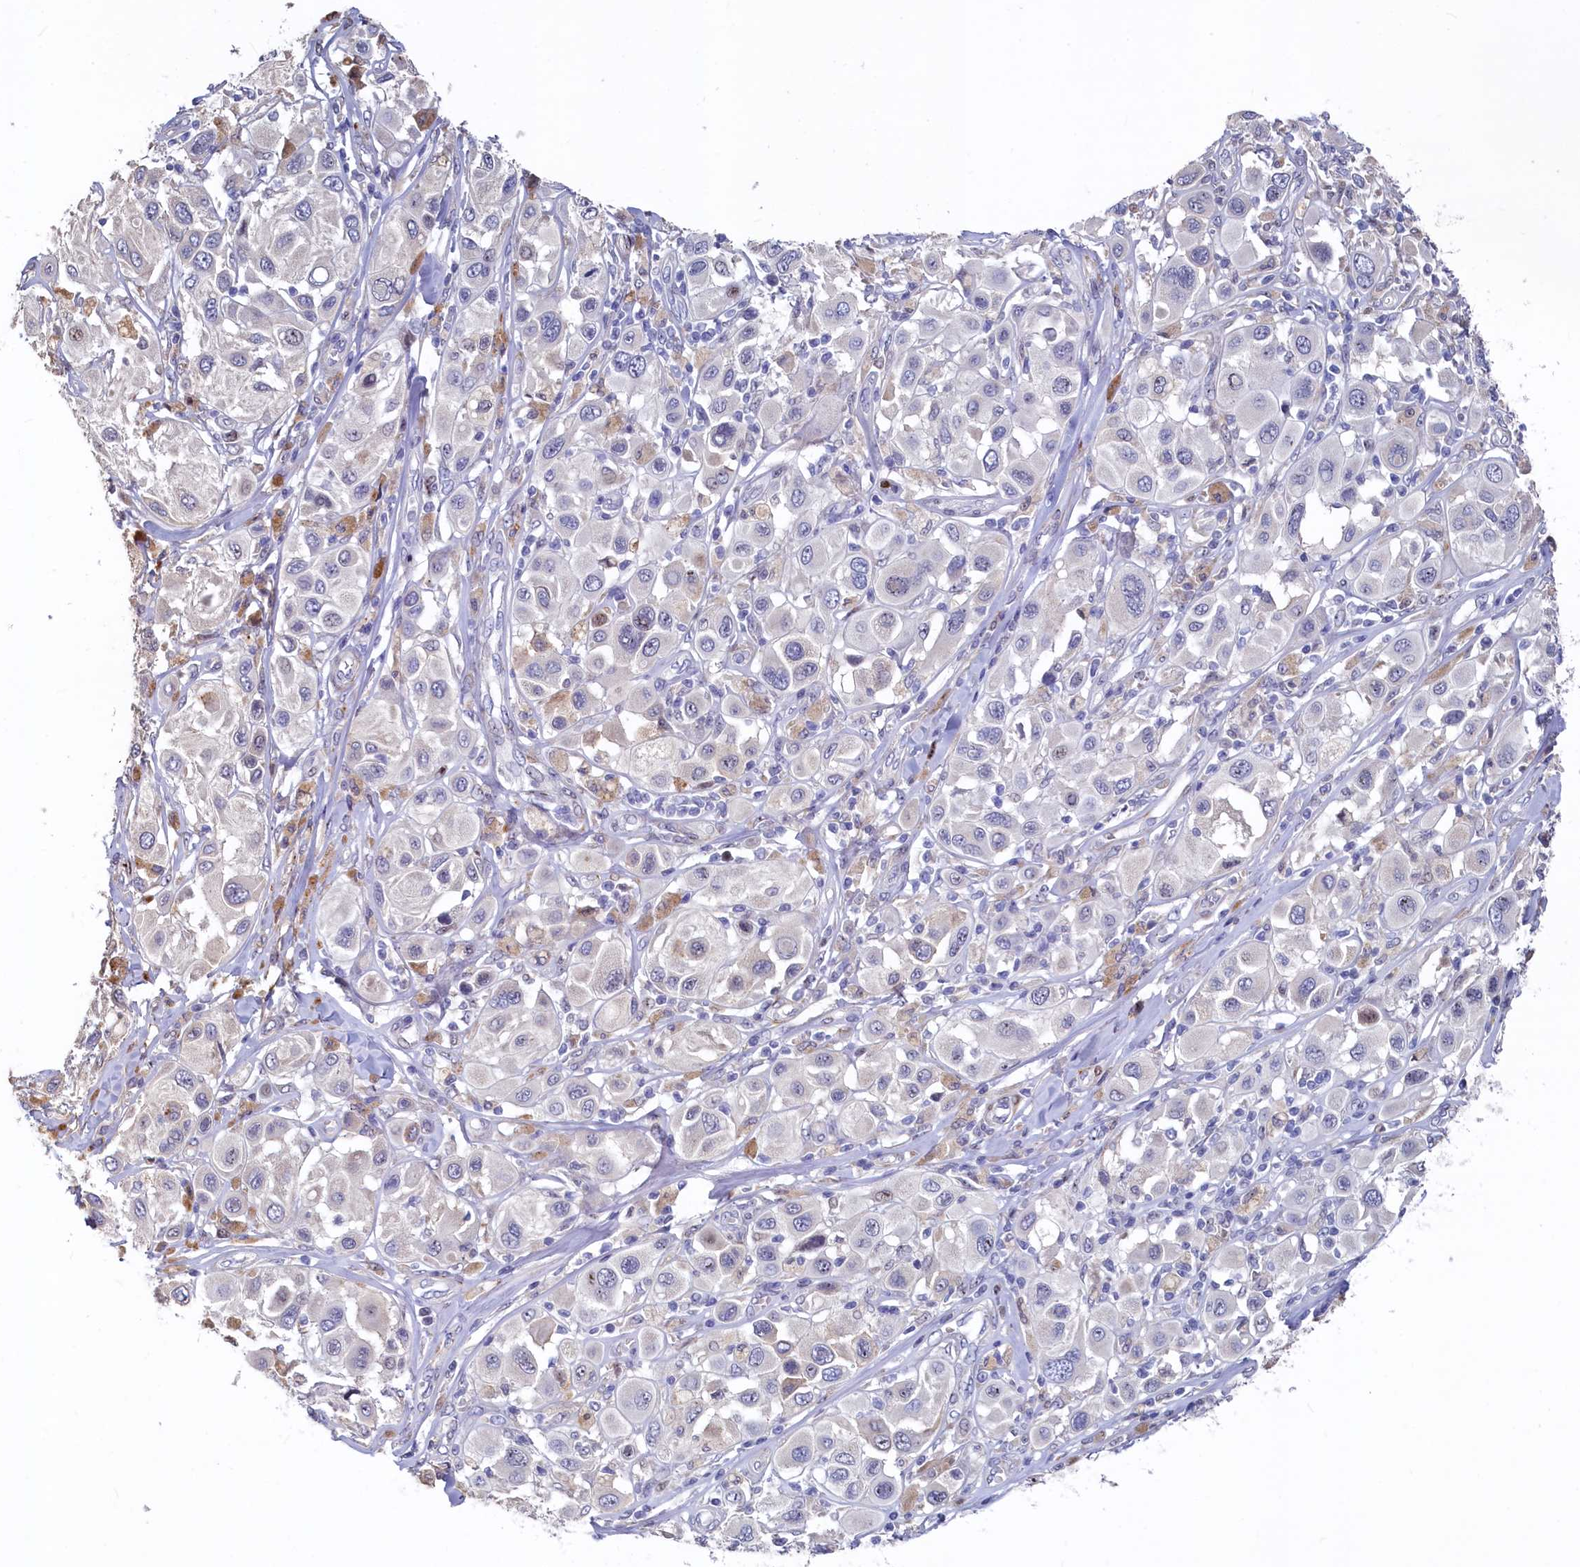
{"staining": {"intensity": "negative", "quantity": "none", "location": "none"}, "tissue": "melanoma", "cell_type": "Tumor cells", "image_type": "cancer", "snomed": [{"axis": "morphology", "description": "Malignant melanoma, Metastatic site"}, {"axis": "topography", "description": "Skin"}], "caption": "Melanoma stained for a protein using immunohistochemistry (IHC) shows no positivity tumor cells.", "gene": "ASXL3", "patient": {"sex": "male", "age": 41}}